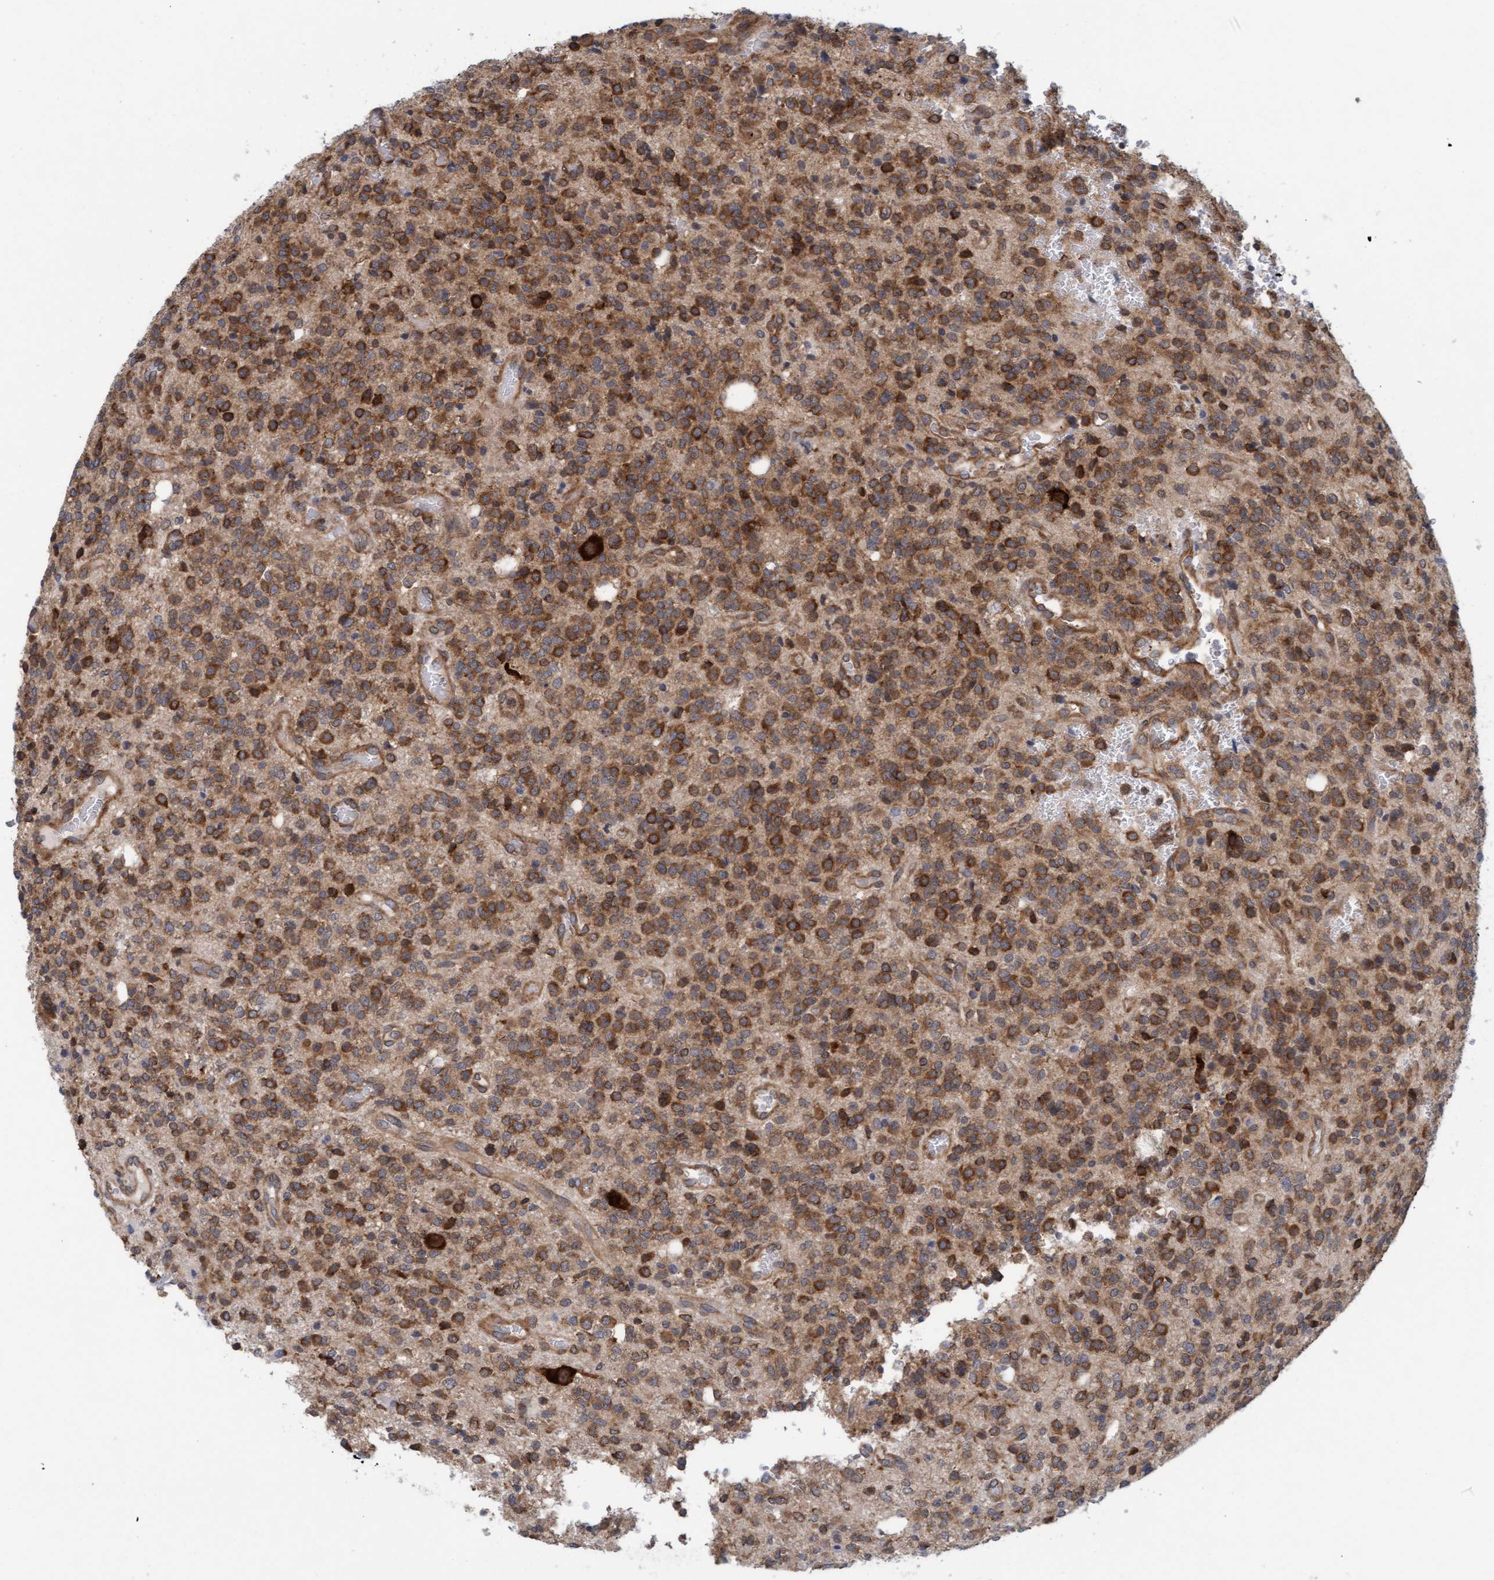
{"staining": {"intensity": "moderate", "quantity": ">75%", "location": "cytoplasmic/membranous"}, "tissue": "glioma", "cell_type": "Tumor cells", "image_type": "cancer", "snomed": [{"axis": "morphology", "description": "Glioma, malignant, High grade"}, {"axis": "topography", "description": "Brain"}], "caption": "A high-resolution histopathology image shows immunohistochemistry staining of glioma, which displays moderate cytoplasmic/membranous staining in approximately >75% of tumor cells. (Stains: DAB (3,3'-diaminobenzidine) in brown, nuclei in blue, Microscopy: brightfield microscopy at high magnification).", "gene": "FXR2", "patient": {"sex": "male", "age": 34}}